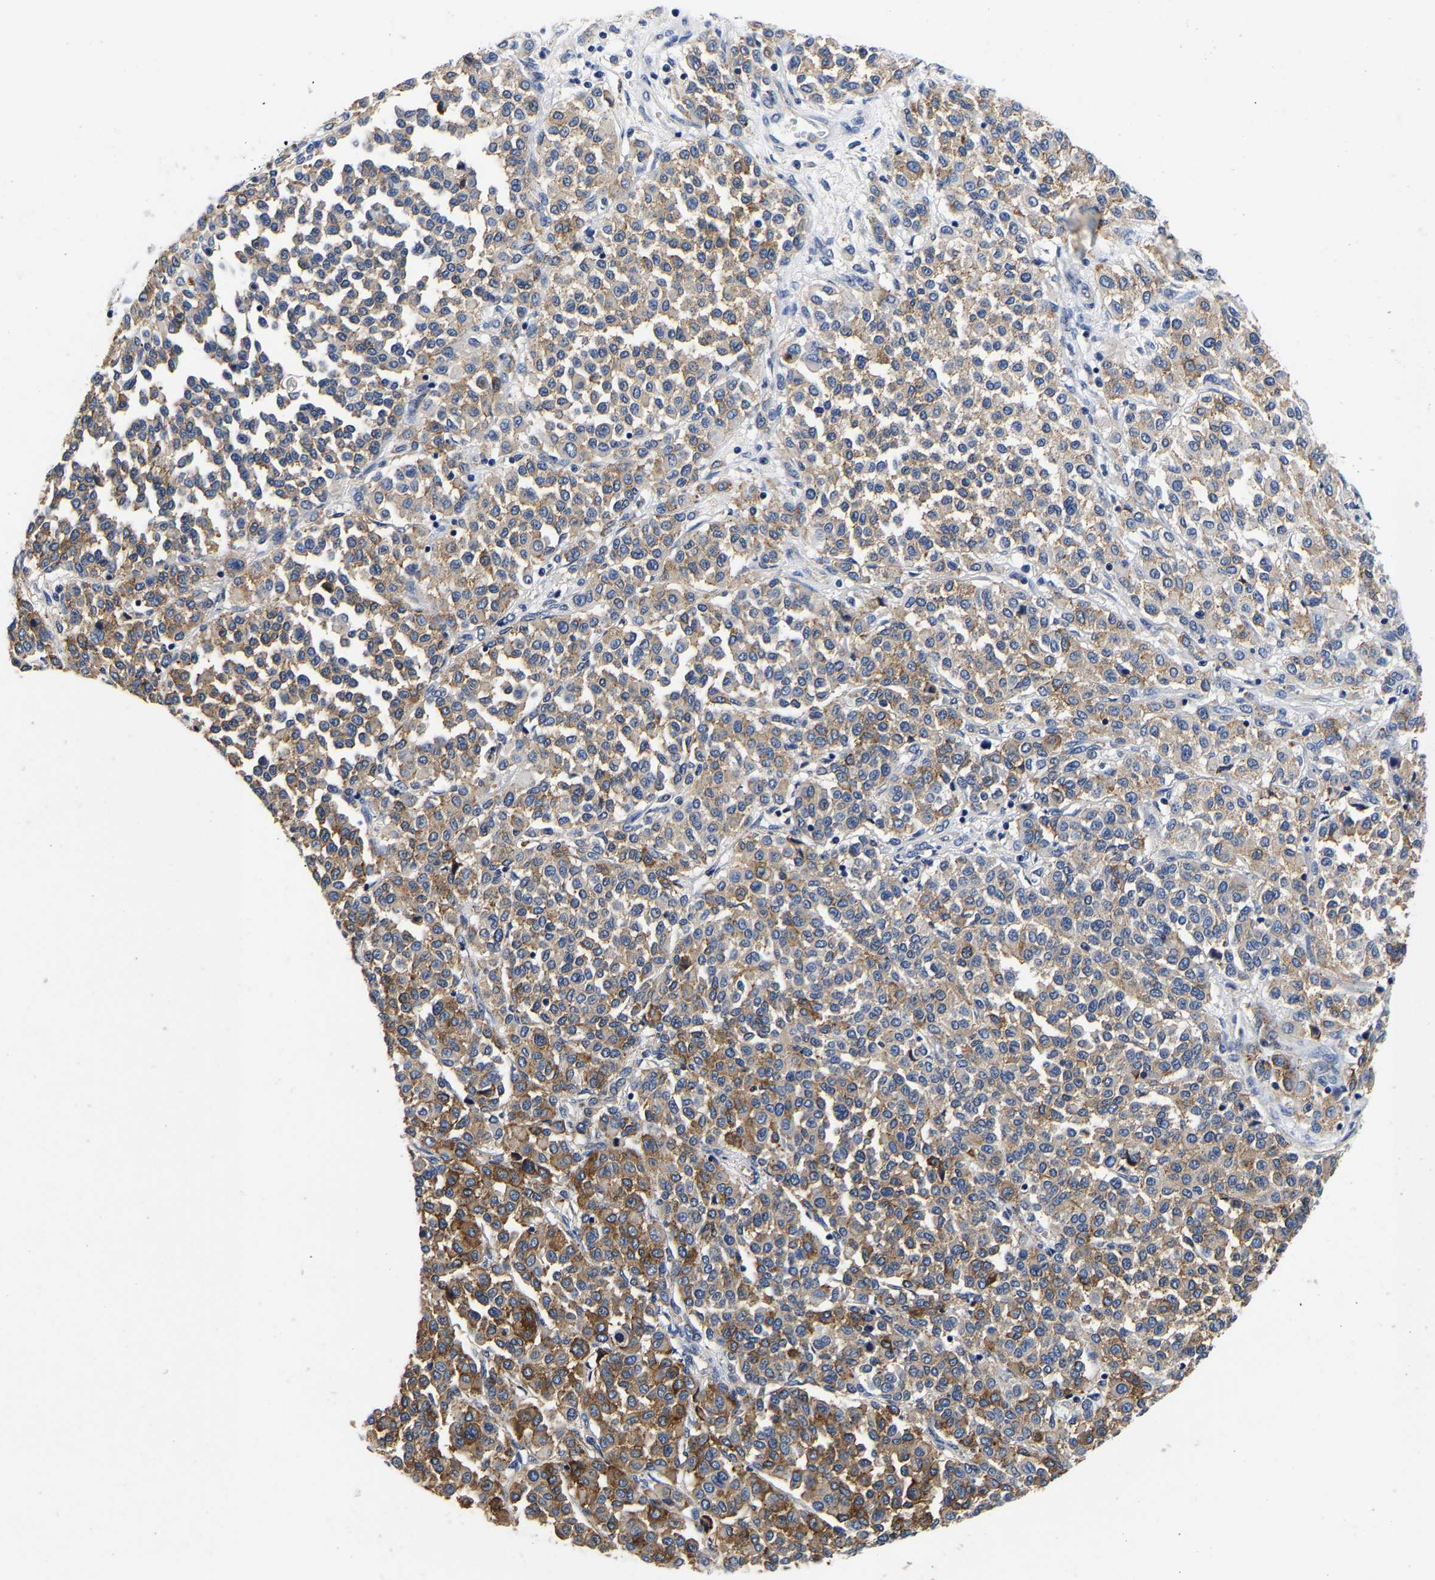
{"staining": {"intensity": "moderate", "quantity": ">75%", "location": "cytoplasmic/membranous"}, "tissue": "melanoma", "cell_type": "Tumor cells", "image_type": "cancer", "snomed": [{"axis": "morphology", "description": "Malignant melanoma, Metastatic site"}, {"axis": "topography", "description": "Pancreas"}], "caption": "The image reveals immunohistochemical staining of malignant melanoma (metastatic site). There is moderate cytoplasmic/membranous staining is identified in approximately >75% of tumor cells. (DAB (3,3'-diaminobenzidine) = brown stain, brightfield microscopy at high magnification).", "gene": "GRN", "patient": {"sex": "female", "age": 30}}